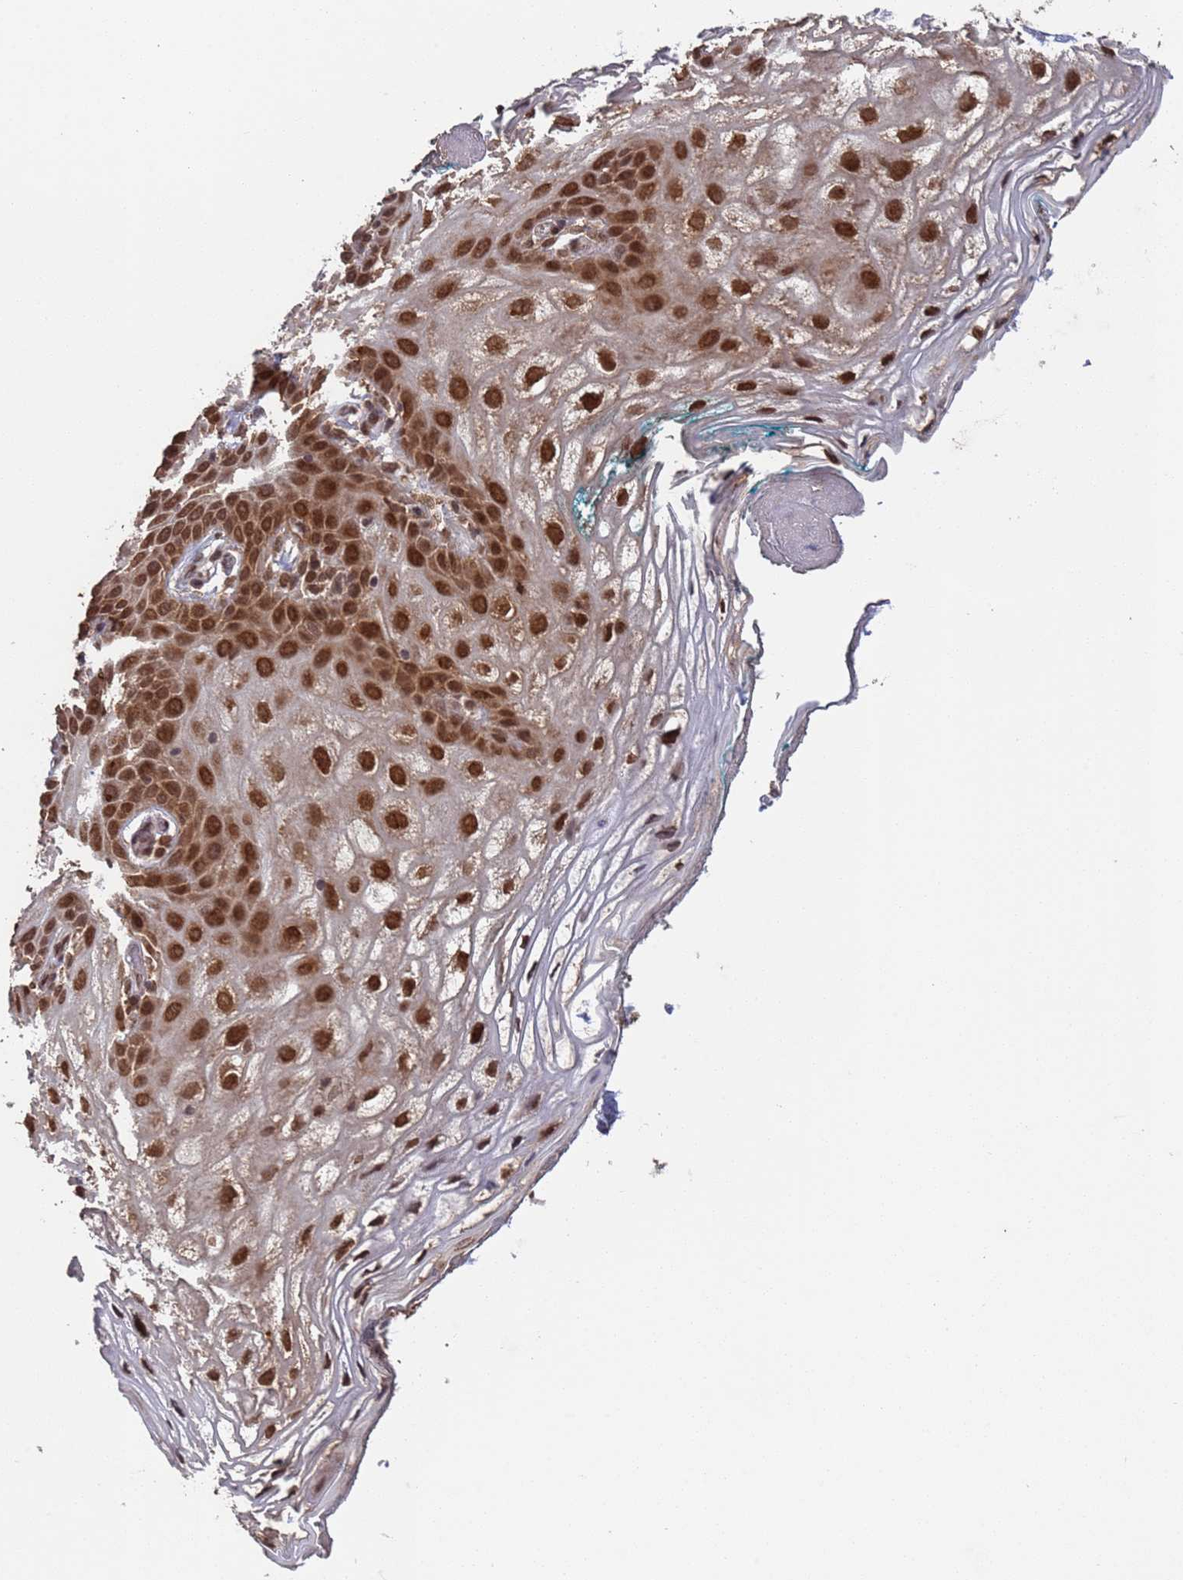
{"staining": {"intensity": "strong", "quantity": ">75%", "location": "cytoplasmic/membranous,nuclear"}, "tissue": "vagina", "cell_type": "Squamous epithelial cells", "image_type": "normal", "snomed": [{"axis": "morphology", "description": "Normal tissue, NOS"}, {"axis": "topography", "description": "Vagina"}], "caption": "Immunohistochemistry staining of normal vagina, which reveals high levels of strong cytoplasmic/membranous,nuclear expression in approximately >75% of squamous epithelial cells indicating strong cytoplasmic/membranous,nuclear protein positivity. The staining was performed using DAB (3,3'-diaminobenzidine) (brown) for protein detection and nuclei were counterstained in hematoxylin (blue).", "gene": "FUBP3", "patient": {"sex": "female", "age": 68}}